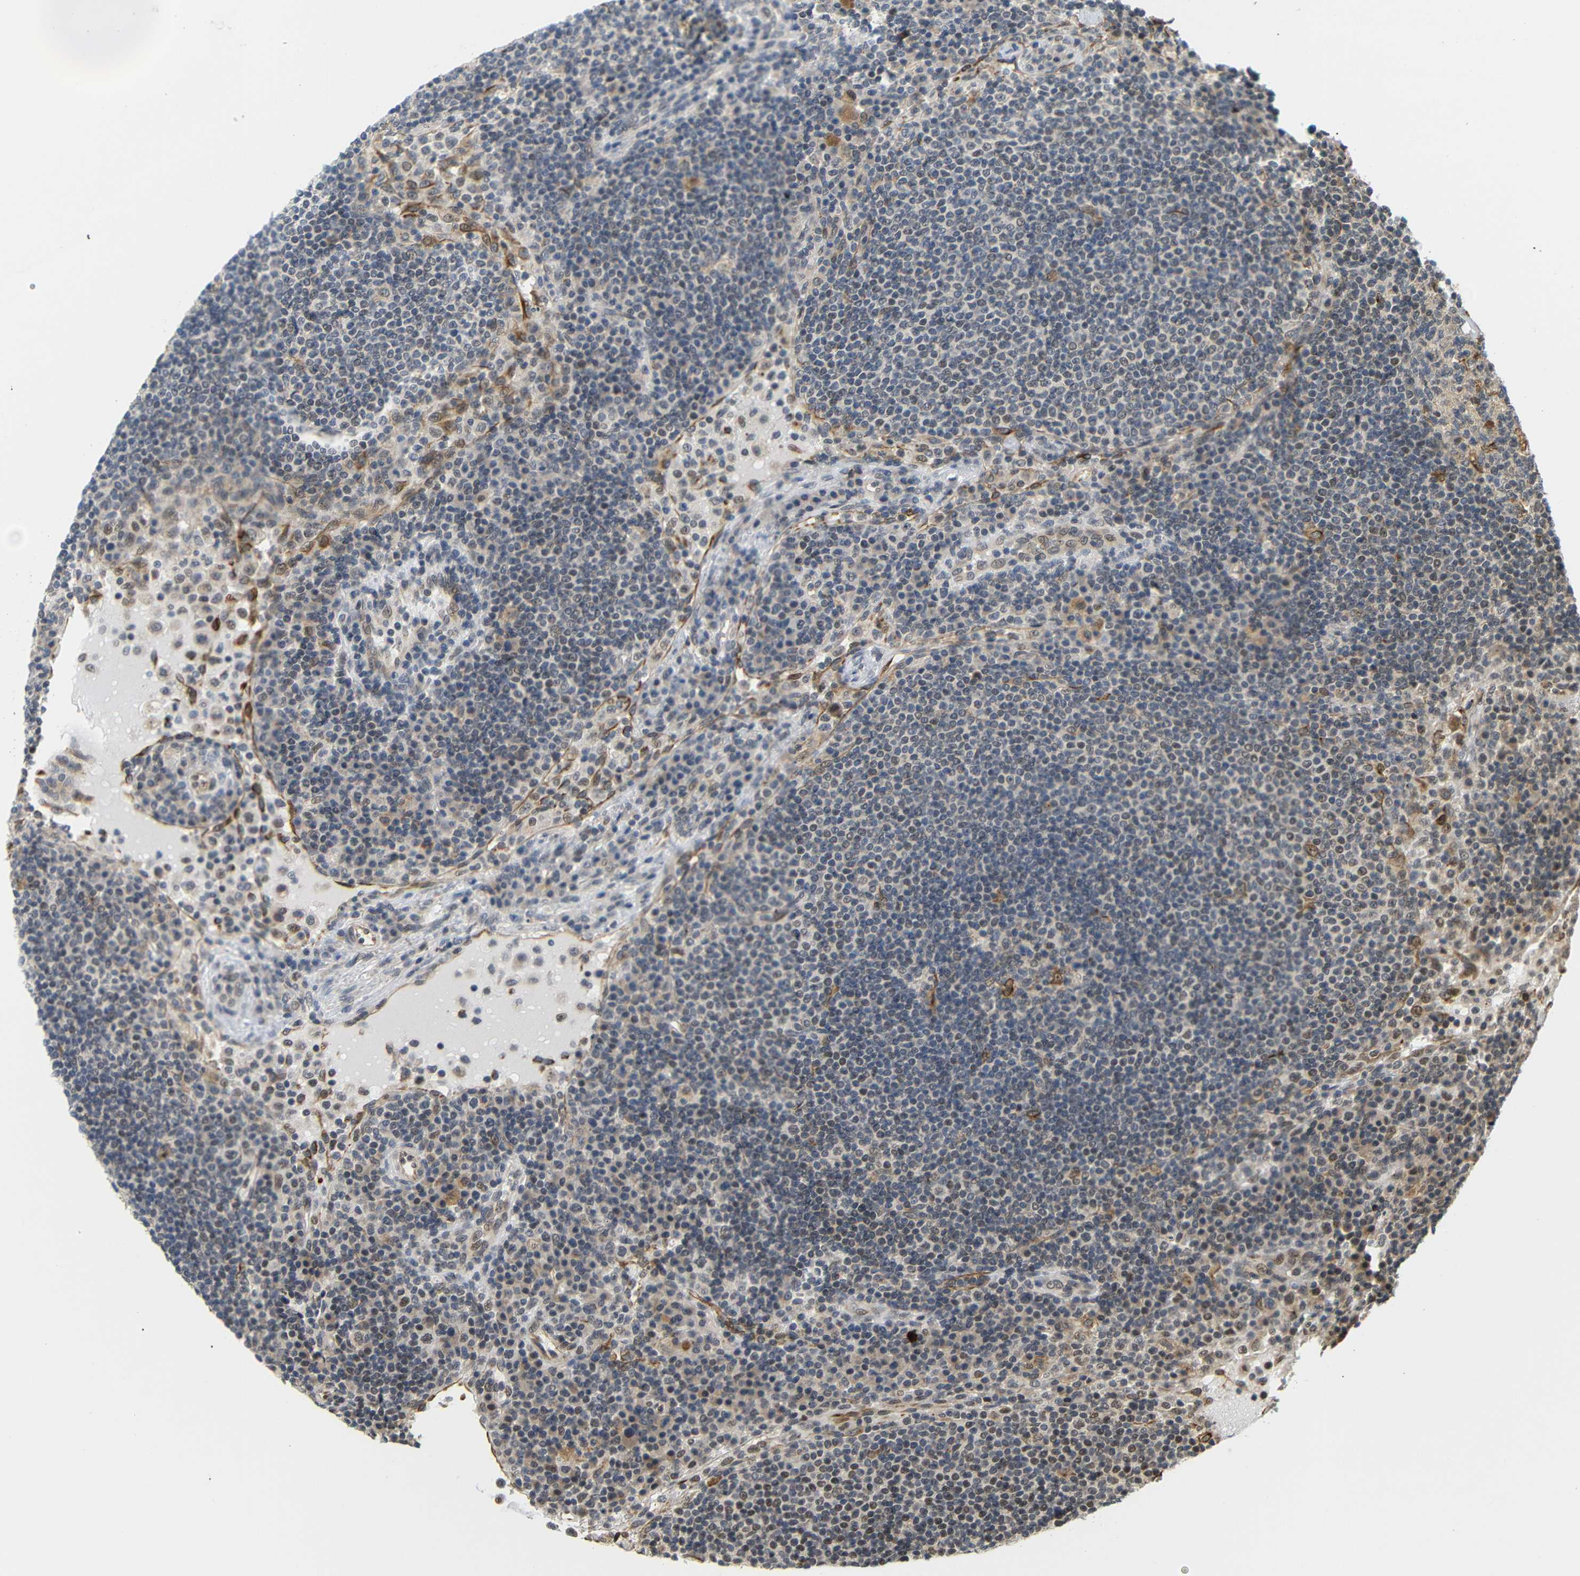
{"staining": {"intensity": "weak", "quantity": "25%-75%", "location": "cytoplasmic/membranous"}, "tissue": "lymph node", "cell_type": "Germinal center cells", "image_type": "normal", "snomed": [{"axis": "morphology", "description": "Normal tissue, NOS"}, {"axis": "topography", "description": "Lymph node"}], "caption": "IHC of unremarkable lymph node demonstrates low levels of weak cytoplasmic/membranous expression in about 25%-75% of germinal center cells.", "gene": "GJA5", "patient": {"sex": "female", "age": 53}}